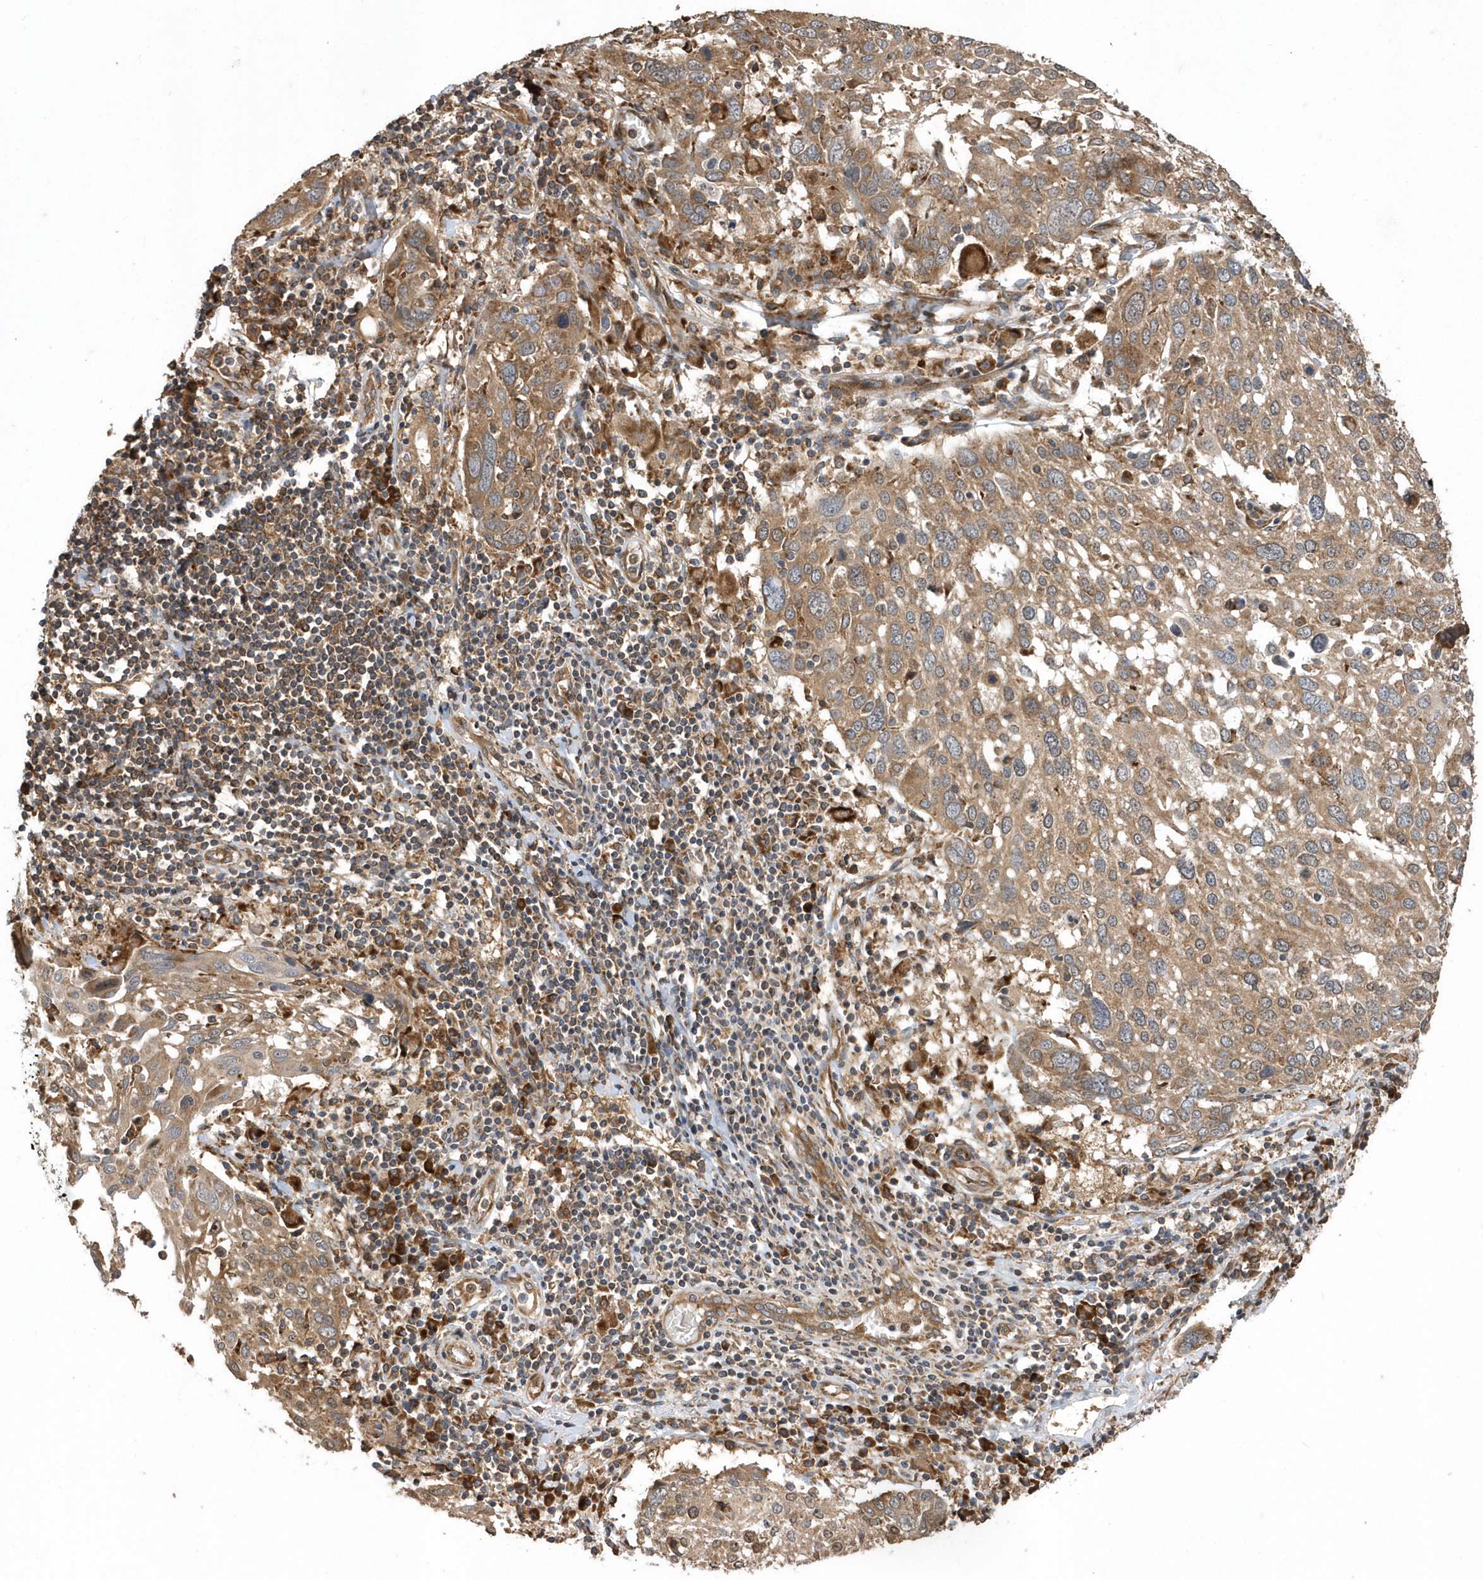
{"staining": {"intensity": "moderate", "quantity": ">75%", "location": "cytoplasmic/membranous"}, "tissue": "lung cancer", "cell_type": "Tumor cells", "image_type": "cancer", "snomed": [{"axis": "morphology", "description": "Squamous cell carcinoma, NOS"}, {"axis": "topography", "description": "Lung"}], "caption": "Human lung squamous cell carcinoma stained with a protein marker exhibits moderate staining in tumor cells.", "gene": "WASHC5", "patient": {"sex": "male", "age": 65}}